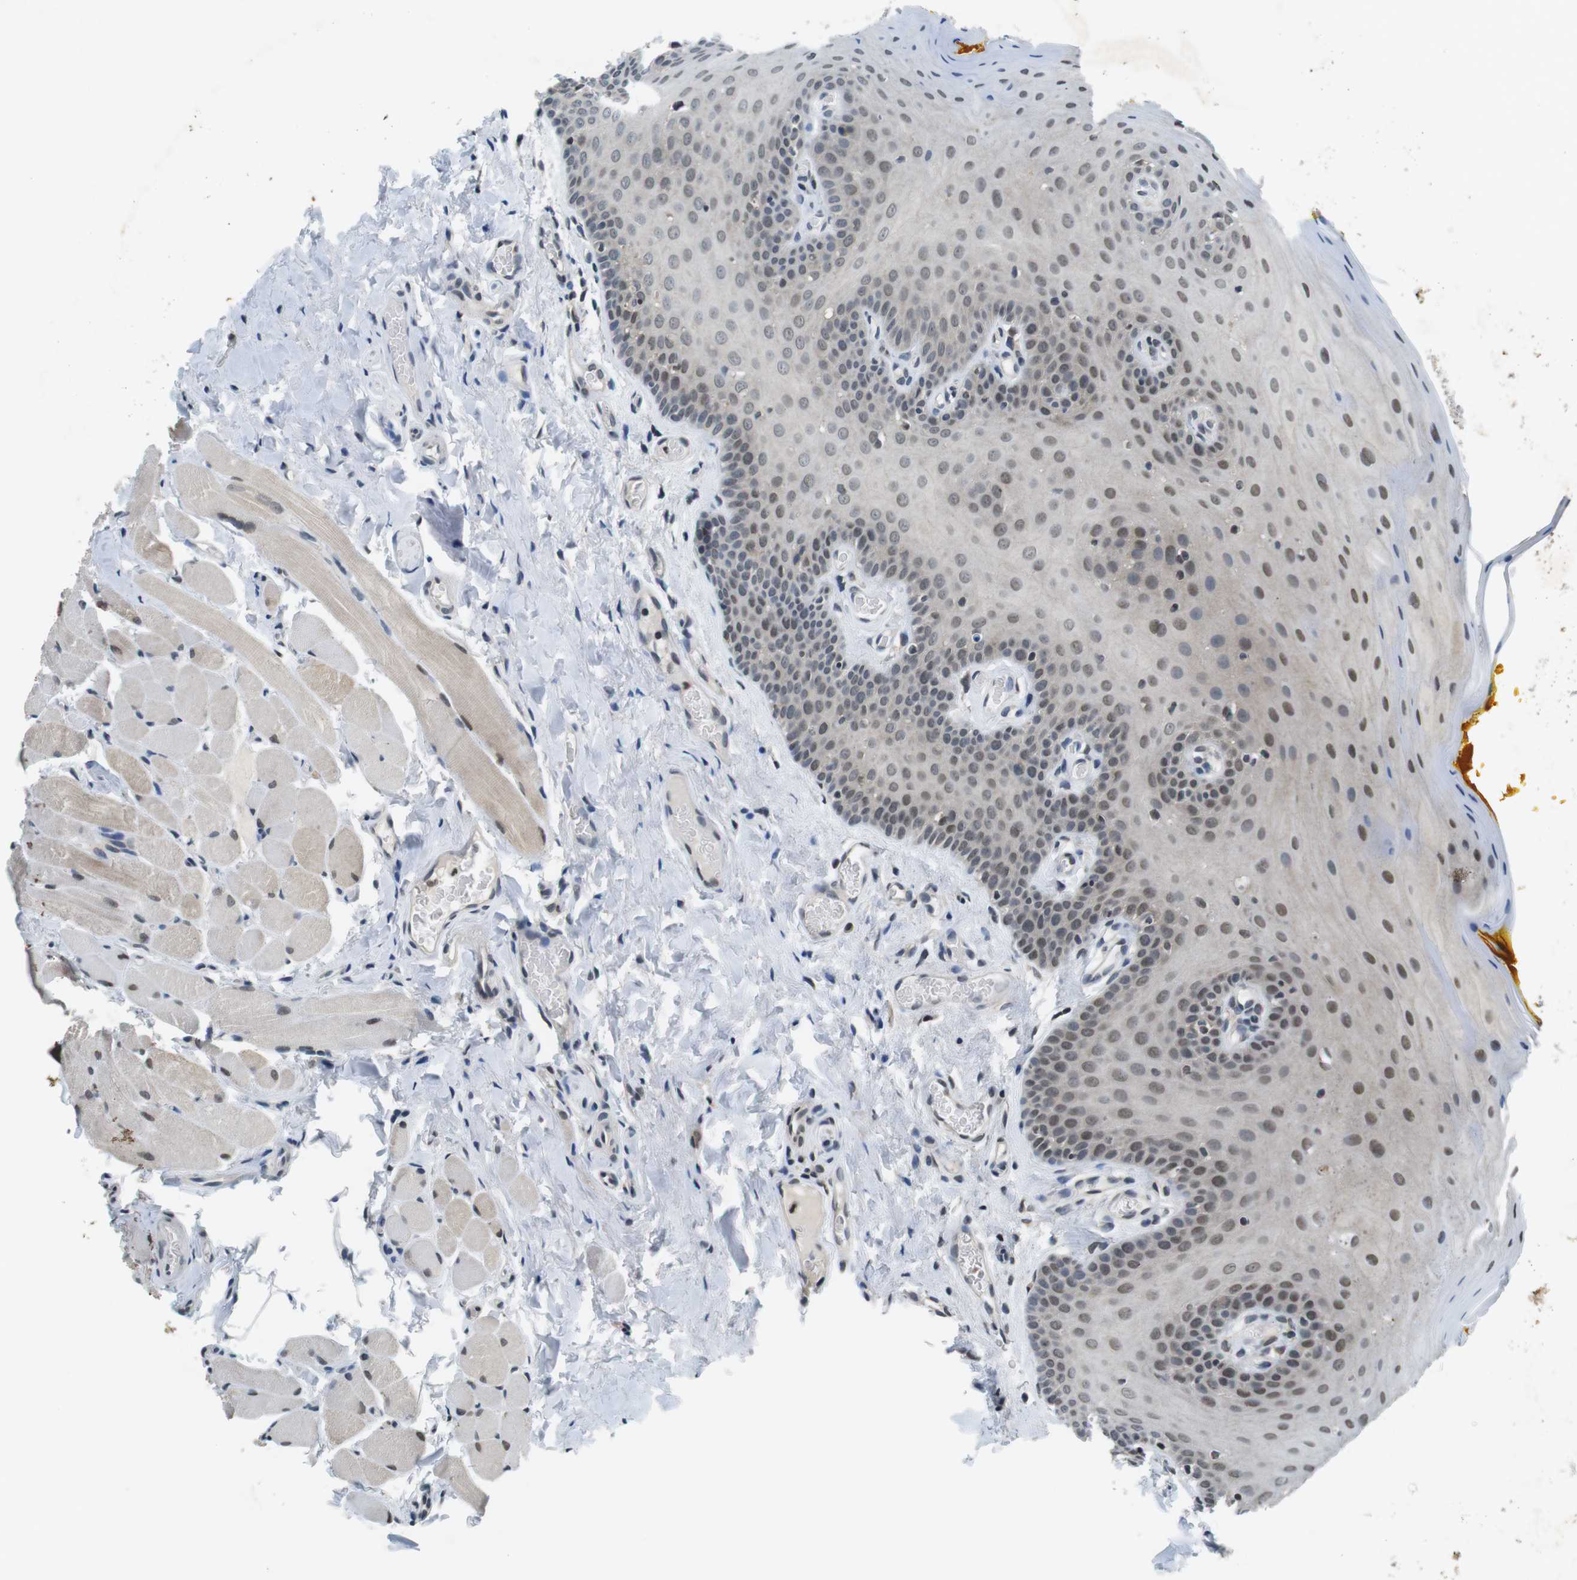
{"staining": {"intensity": "weak", "quantity": "25%-75%", "location": "nuclear"}, "tissue": "oral mucosa", "cell_type": "Squamous epithelial cells", "image_type": "normal", "snomed": [{"axis": "morphology", "description": "Normal tissue, NOS"}, {"axis": "topography", "description": "Oral tissue"}], "caption": "Protein staining by immunohistochemistry demonstrates weak nuclear staining in approximately 25%-75% of squamous epithelial cells in benign oral mucosa.", "gene": "NEK4", "patient": {"sex": "male", "age": 54}}